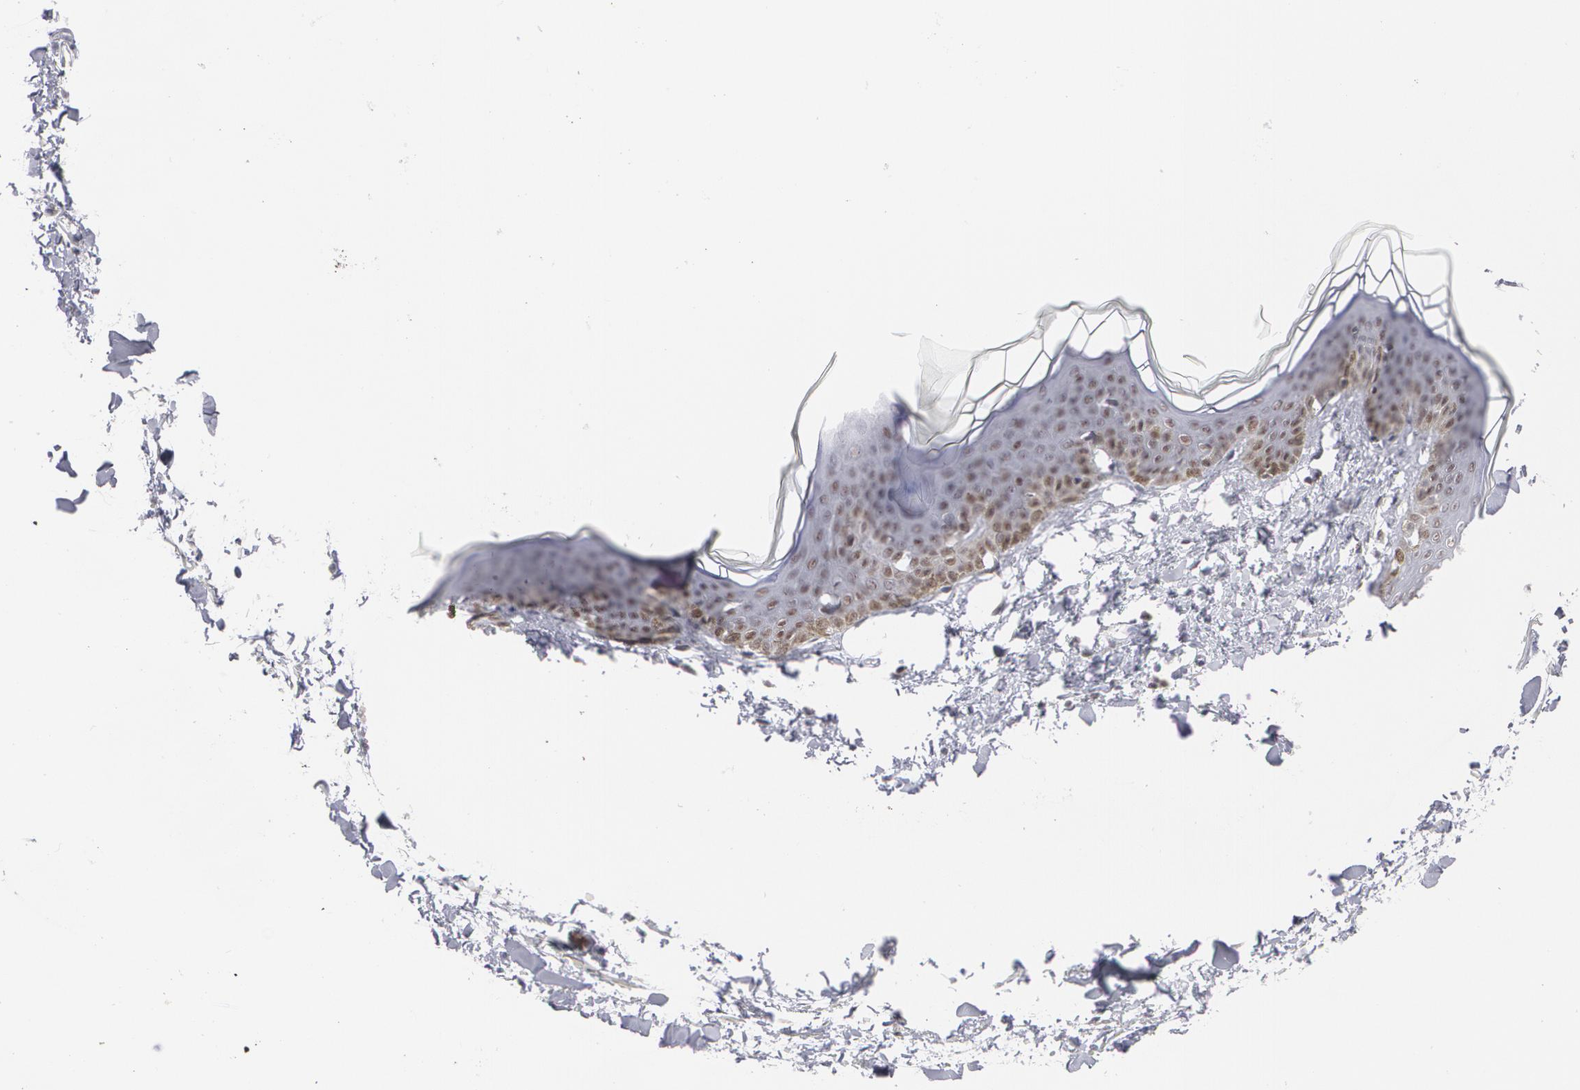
{"staining": {"intensity": "weak", "quantity": ">75%", "location": "nuclear"}, "tissue": "skin", "cell_type": "Fibroblasts", "image_type": "normal", "snomed": [{"axis": "morphology", "description": "Normal tissue, NOS"}, {"axis": "topography", "description": "Skin"}], "caption": "IHC micrograph of normal human skin stained for a protein (brown), which demonstrates low levels of weak nuclear staining in about >75% of fibroblasts.", "gene": "MCL1", "patient": {"sex": "female", "age": 17}}